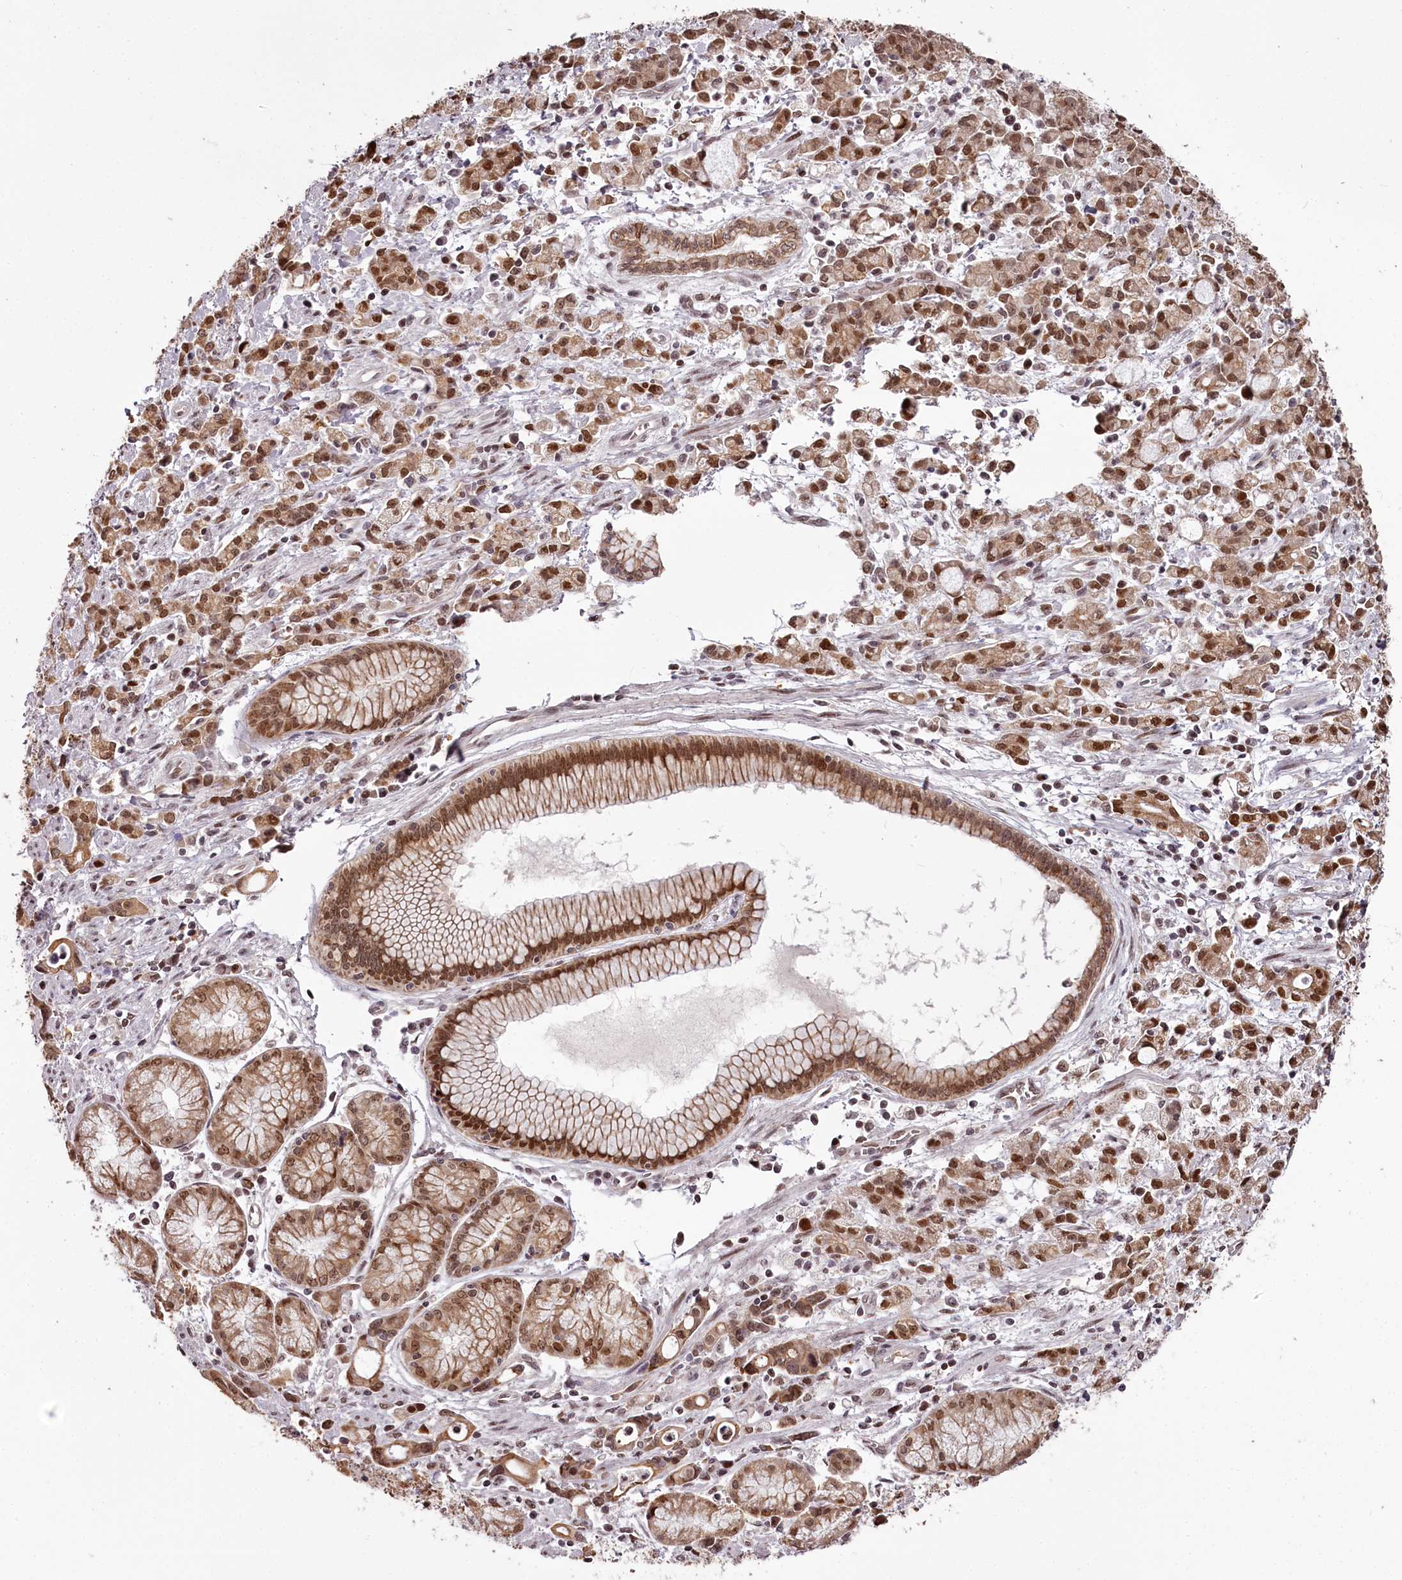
{"staining": {"intensity": "moderate", "quantity": ">75%", "location": "cytoplasmic/membranous,nuclear"}, "tissue": "stomach cancer", "cell_type": "Tumor cells", "image_type": "cancer", "snomed": [{"axis": "morphology", "description": "Adenocarcinoma, NOS"}, {"axis": "topography", "description": "Stomach, lower"}], "caption": "Stomach adenocarcinoma tissue exhibits moderate cytoplasmic/membranous and nuclear staining in approximately >75% of tumor cells", "gene": "THYN1", "patient": {"sex": "female", "age": 43}}